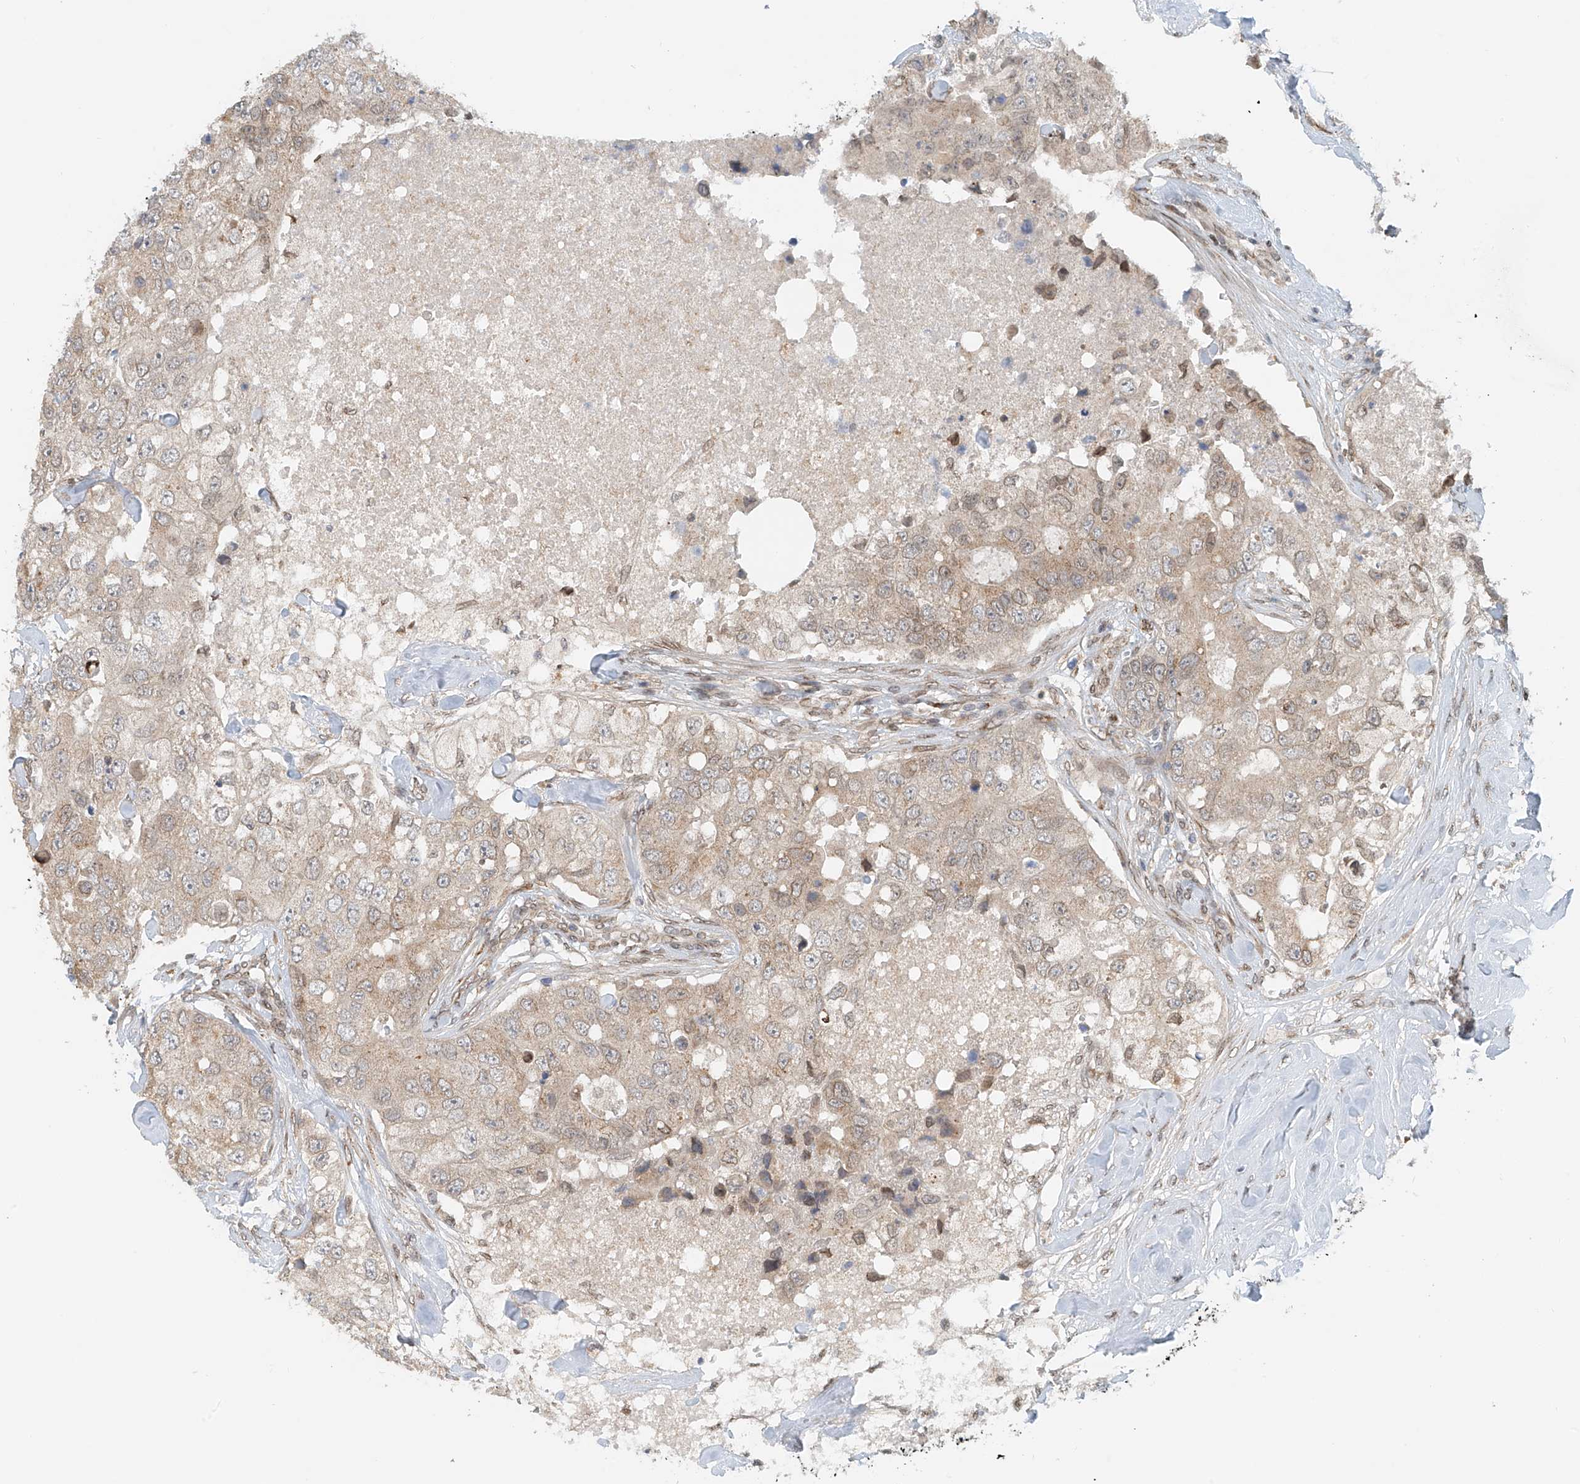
{"staining": {"intensity": "weak", "quantity": "25%-75%", "location": "cytoplasmic/membranous,nuclear"}, "tissue": "breast cancer", "cell_type": "Tumor cells", "image_type": "cancer", "snomed": [{"axis": "morphology", "description": "Duct carcinoma"}, {"axis": "topography", "description": "Breast"}], "caption": "Immunohistochemical staining of human breast cancer (intraductal carcinoma) reveals weak cytoplasmic/membranous and nuclear protein positivity in about 25%-75% of tumor cells.", "gene": "STARD9", "patient": {"sex": "female", "age": 62}}